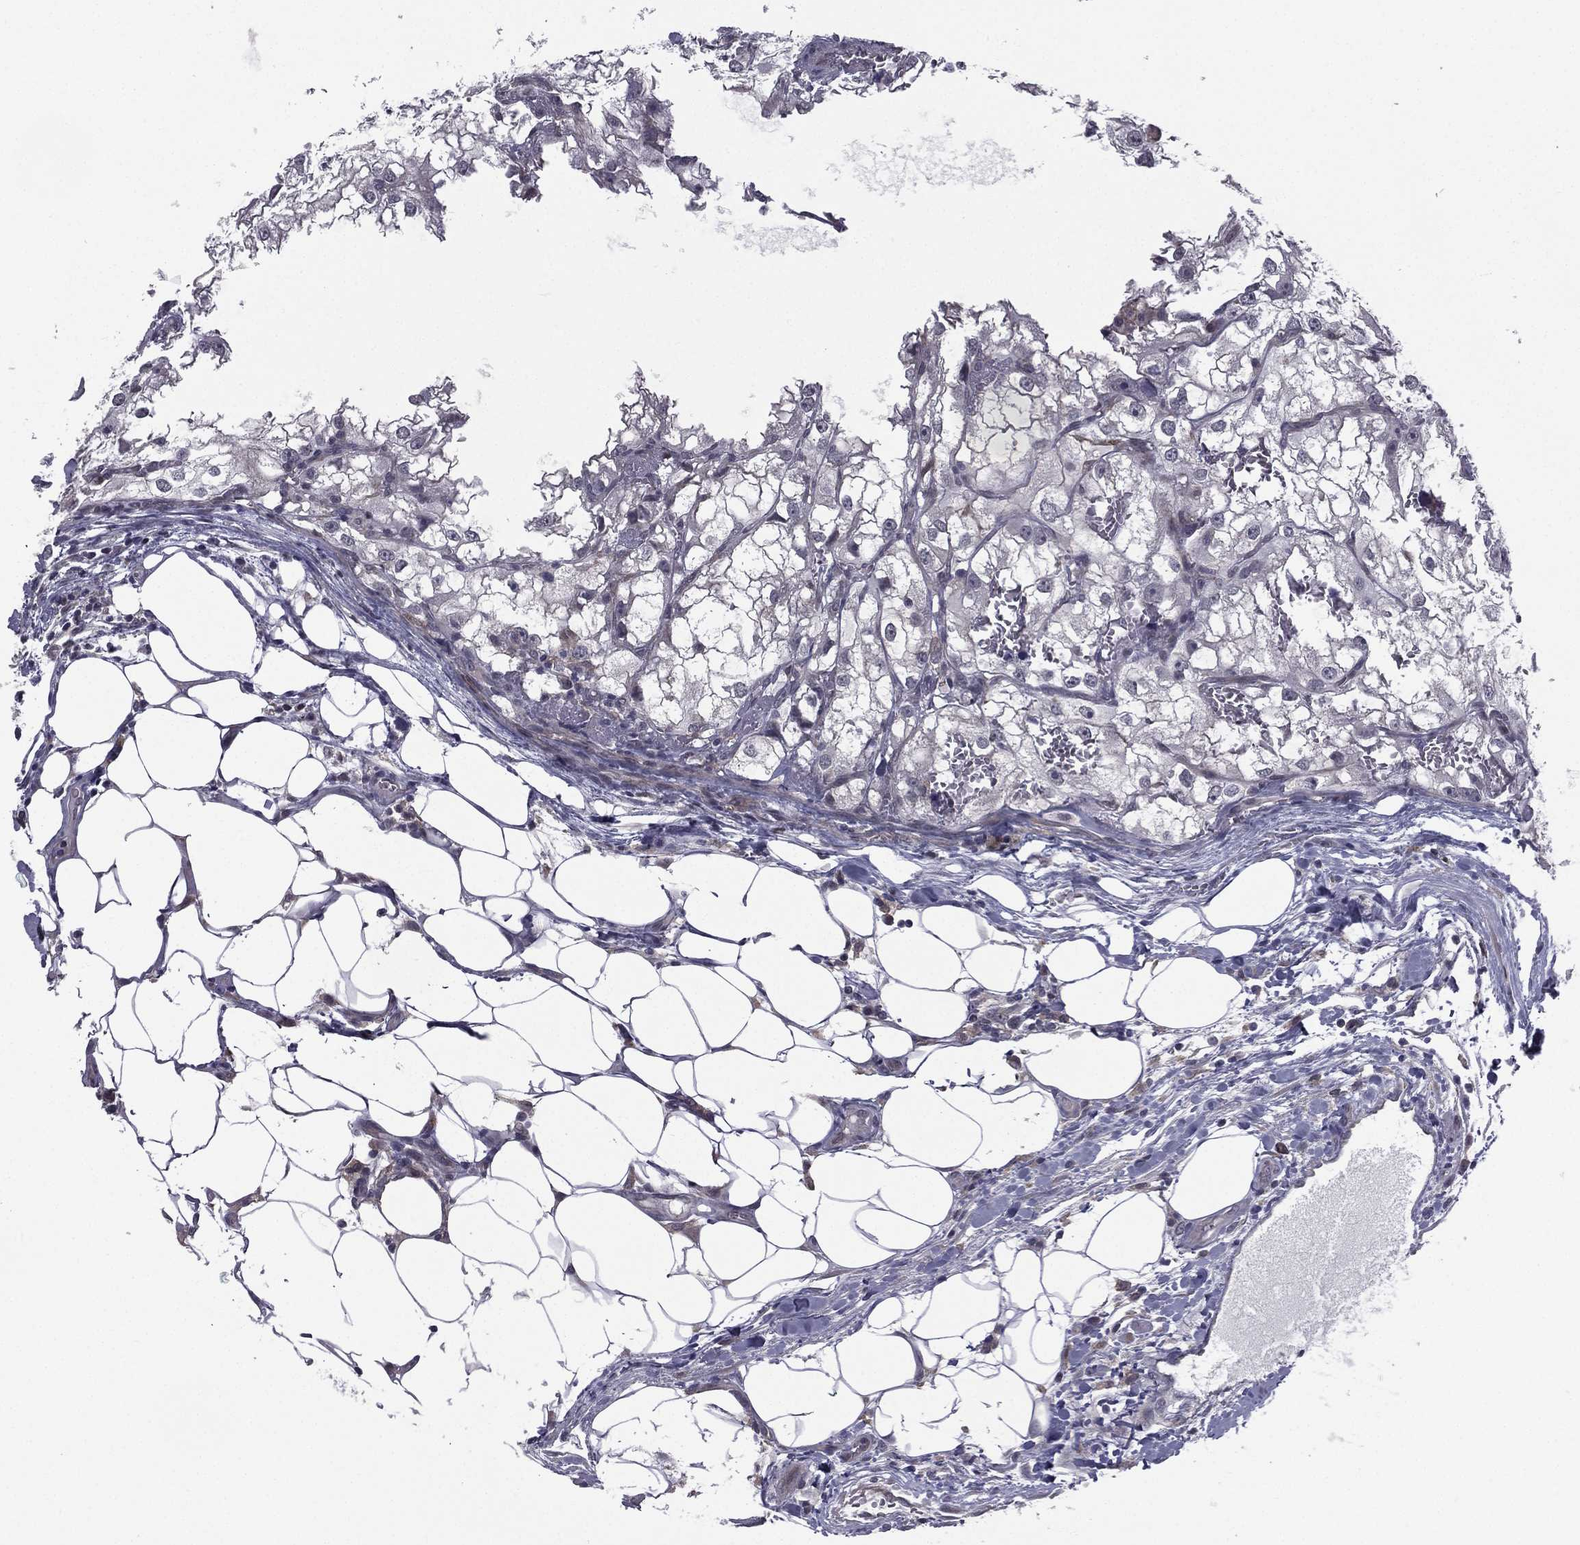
{"staining": {"intensity": "negative", "quantity": "none", "location": "none"}, "tissue": "renal cancer", "cell_type": "Tumor cells", "image_type": "cancer", "snomed": [{"axis": "morphology", "description": "Adenocarcinoma, NOS"}, {"axis": "topography", "description": "Kidney"}], "caption": "There is no significant staining in tumor cells of adenocarcinoma (renal).", "gene": "ACTRT2", "patient": {"sex": "male", "age": 59}}